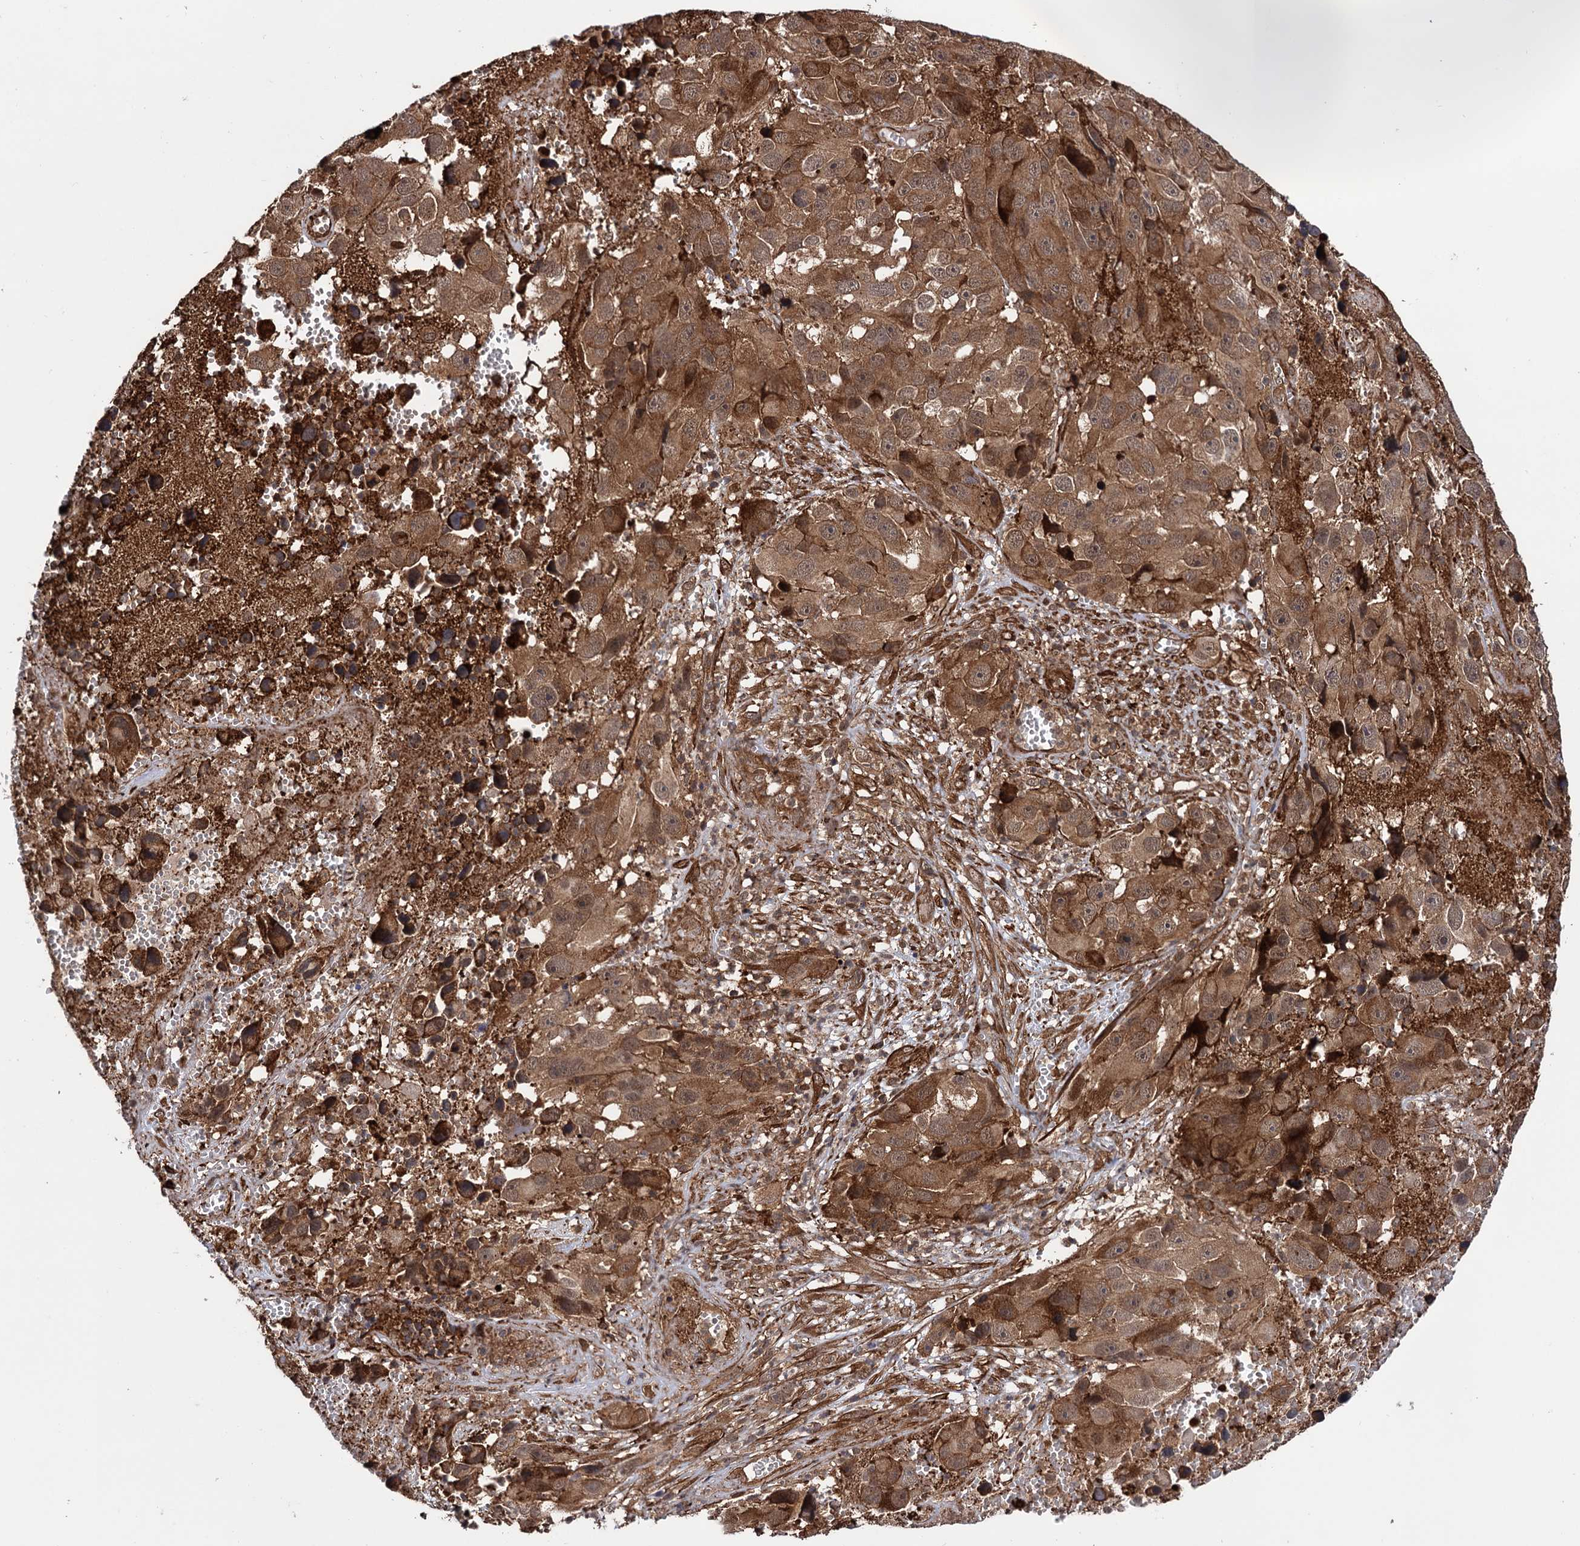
{"staining": {"intensity": "moderate", "quantity": ">75%", "location": "cytoplasmic/membranous"}, "tissue": "melanoma", "cell_type": "Tumor cells", "image_type": "cancer", "snomed": [{"axis": "morphology", "description": "Malignant melanoma, NOS"}, {"axis": "topography", "description": "Skin"}], "caption": "A brown stain shows moderate cytoplasmic/membranous positivity of a protein in human malignant melanoma tumor cells.", "gene": "ATP8B4", "patient": {"sex": "male", "age": 84}}